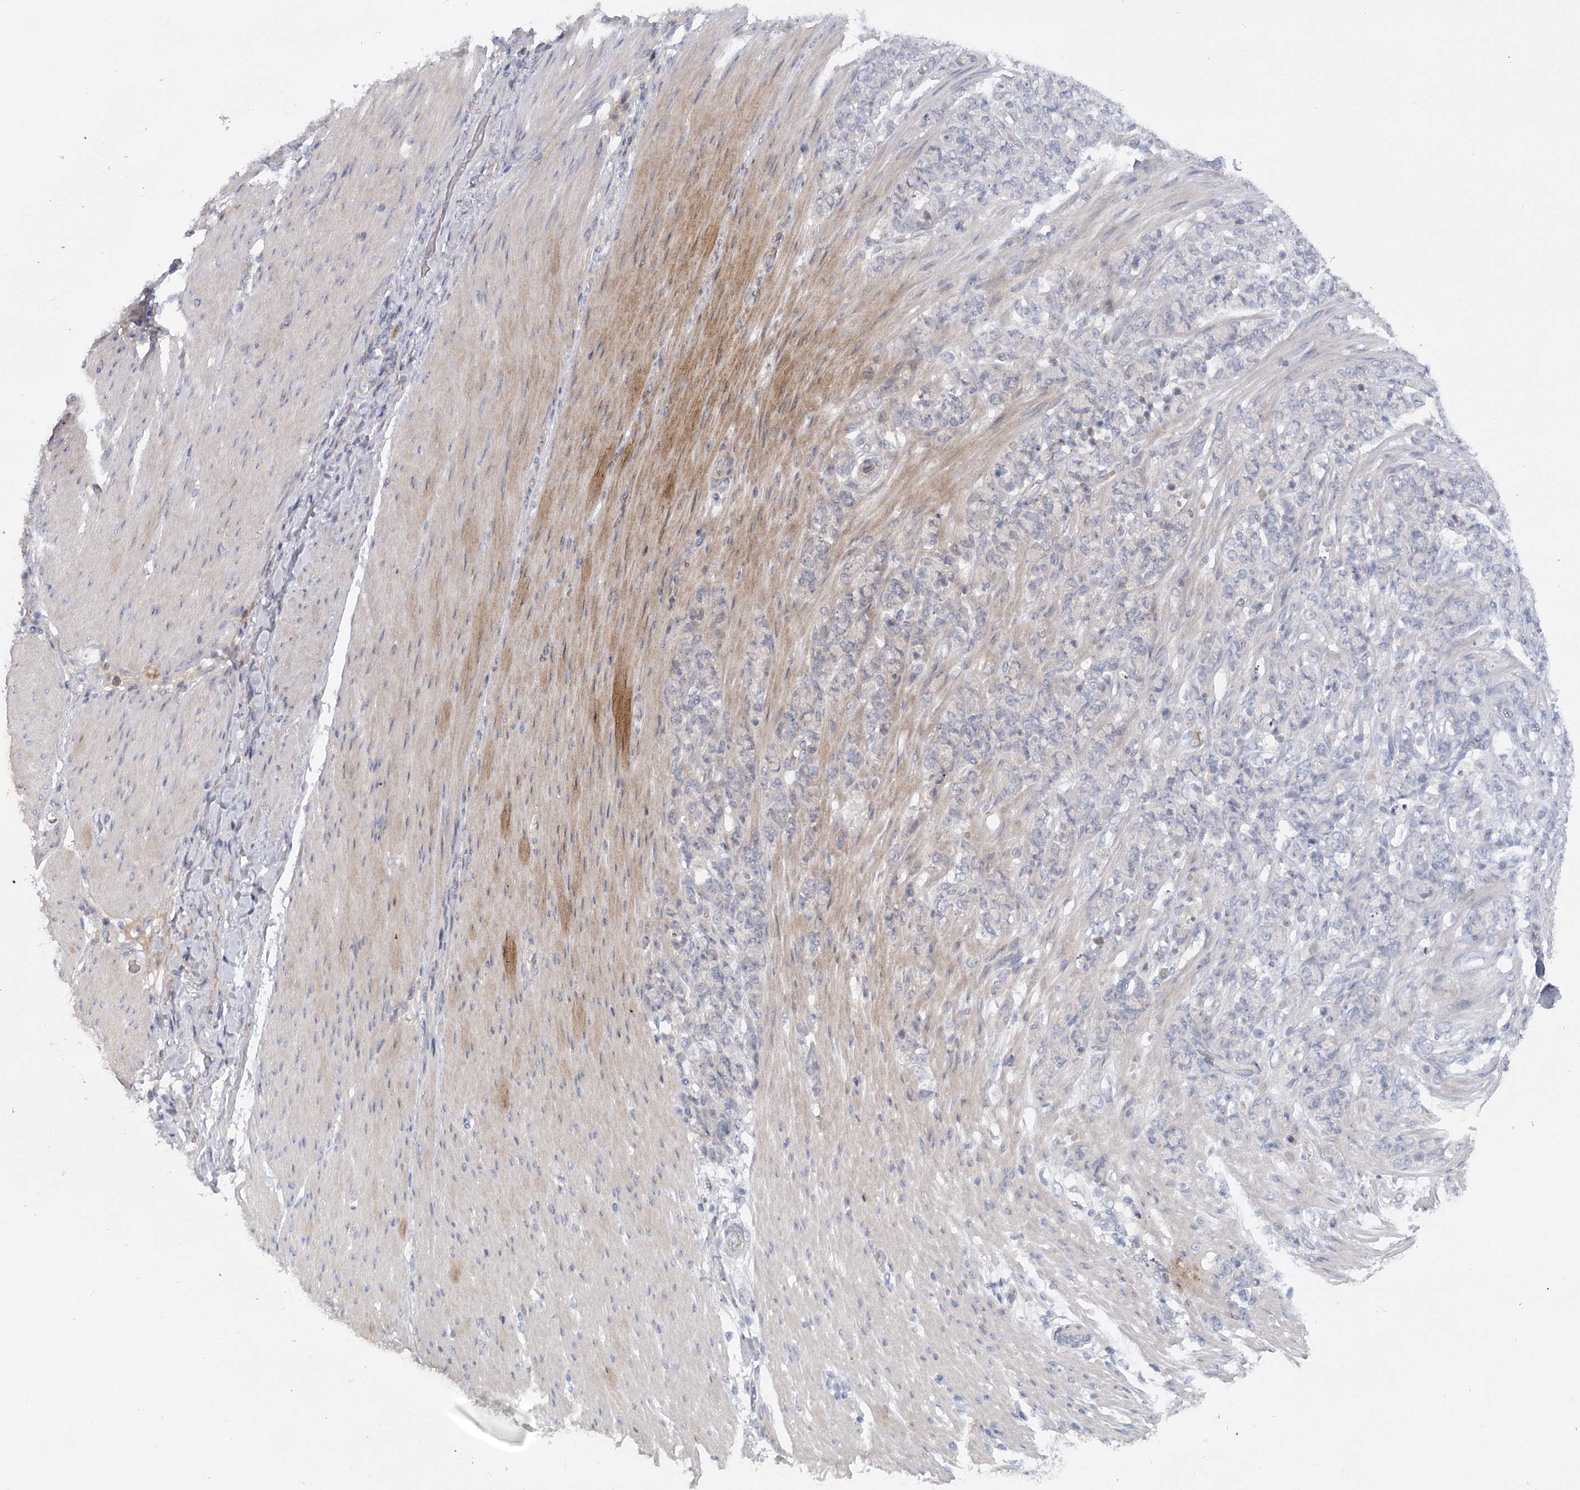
{"staining": {"intensity": "negative", "quantity": "none", "location": "none"}, "tissue": "stomach cancer", "cell_type": "Tumor cells", "image_type": "cancer", "snomed": [{"axis": "morphology", "description": "Adenocarcinoma, NOS"}, {"axis": "topography", "description": "Stomach"}], "caption": "High power microscopy histopathology image of an immunohistochemistry (IHC) image of stomach cancer (adenocarcinoma), revealing no significant positivity in tumor cells.", "gene": "EFHC2", "patient": {"sex": "female", "age": 79}}